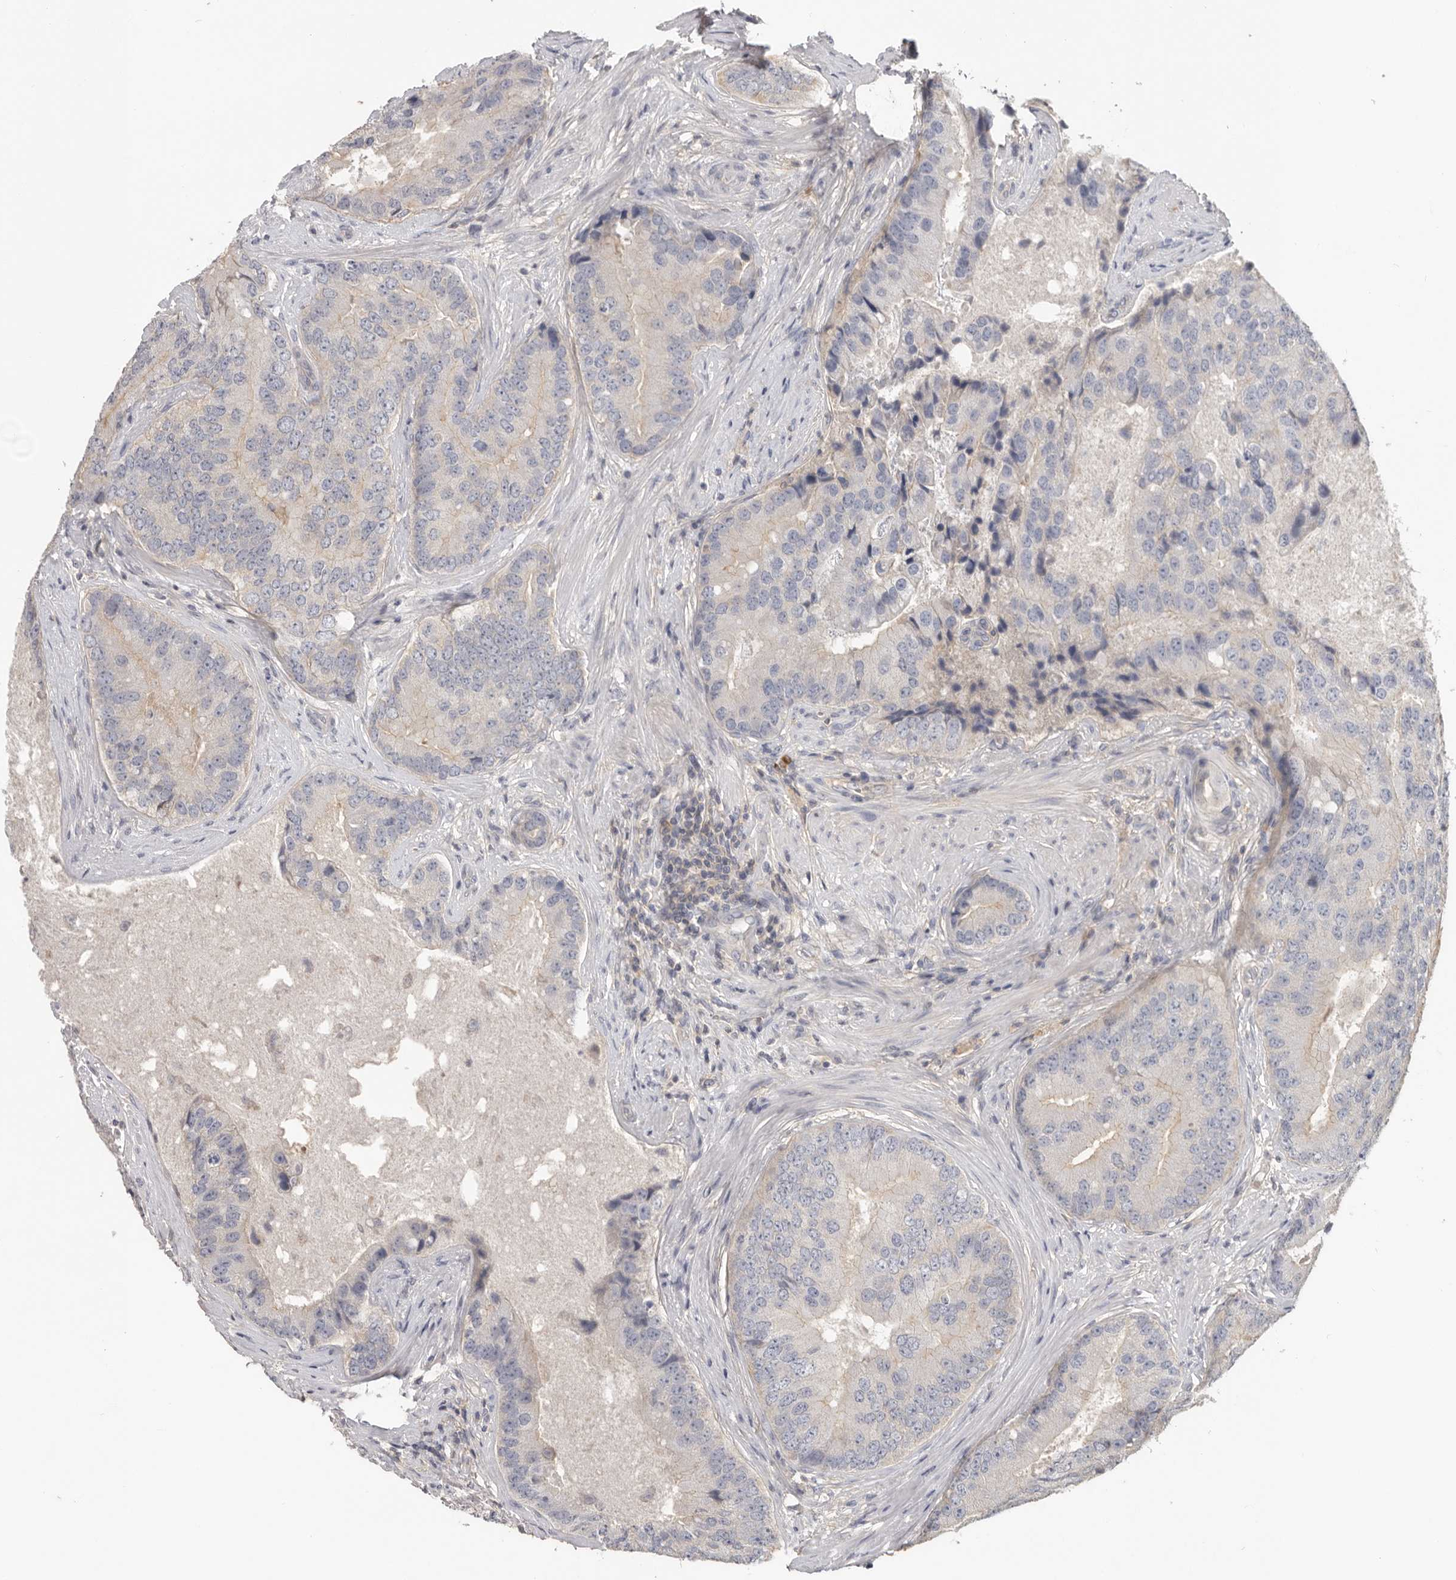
{"staining": {"intensity": "negative", "quantity": "none", "location": "none"}, "tissue": "prostate cancer", "cell_type": "Tumor cells", "image_type": "cancer", "snomed": [{"axis": "morphology", "description": "Adenocarcinoma, High grade"}, {"axis": "topography", "description": "Prostate"}], "caption": "A high-resolution histopathology image shows immunohistochemistry staining of adenocarcinoma (high-grade) (prostate), which shows no significant expression in tumor cells. (DAB (3,3'-diaminobenzidine) IHC, high magnification).", "gene": "WDTC1", "patient": {"sex": "male", "age": 70}}